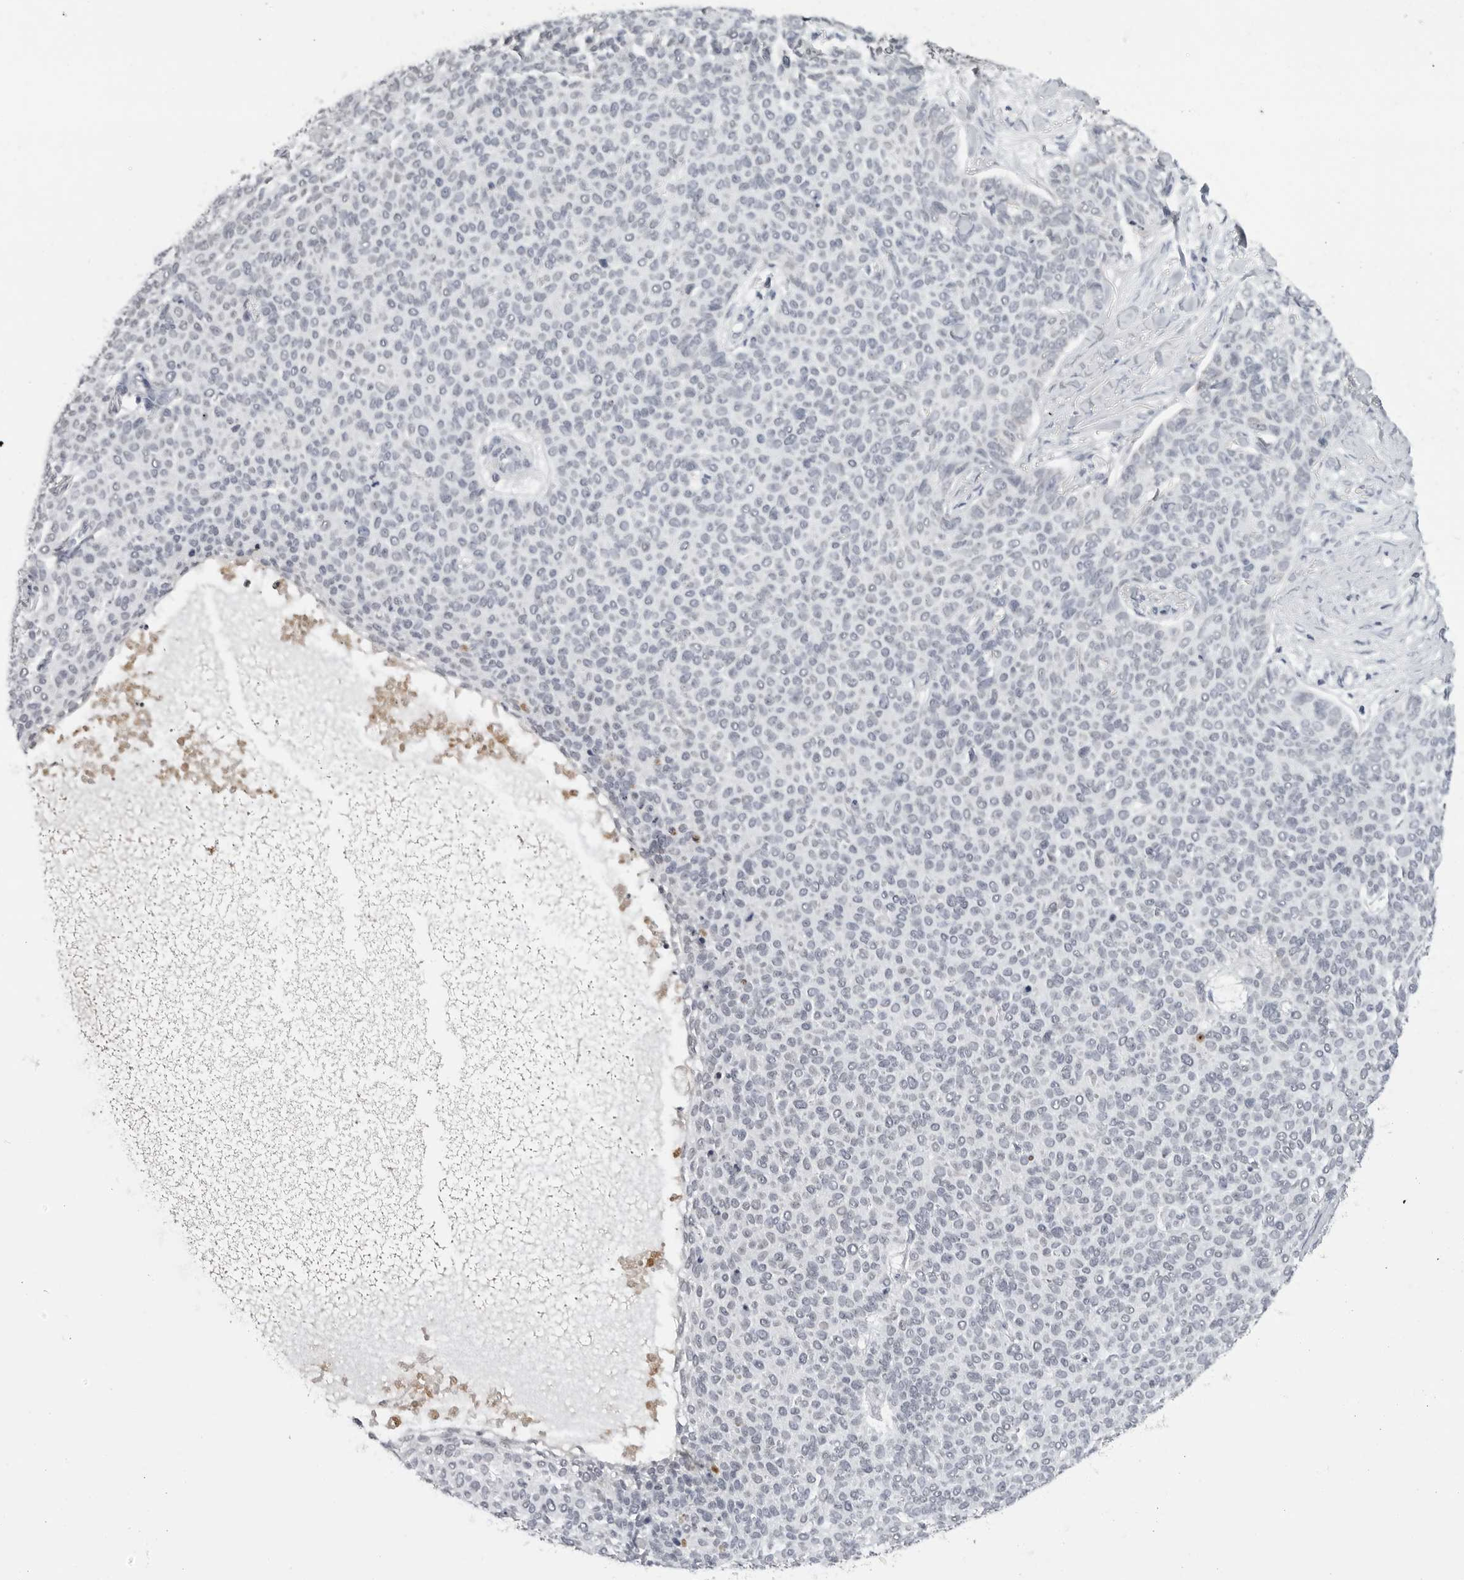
{"staining": {"intensity": "negative", "quantity": "none", "location": "none"}, "tissue": "skin cancer", "cell_type": "Tumor cells", "image_type": "cancer", "snomed": [{"axis": "morphology", "description": "Normal tissue, NOS"}, {"axis": "morphology", "description": "Basal cell carcinoma"}, {"axis": "topography", "description": "Skin"}], "caption": "Skin cancer stained for a protein using immunohistochemistry (IHC) demonstrates no staining tumor cells.", "gene": "SERPINF2", "patient": {"sex": "male", "age": 50}}